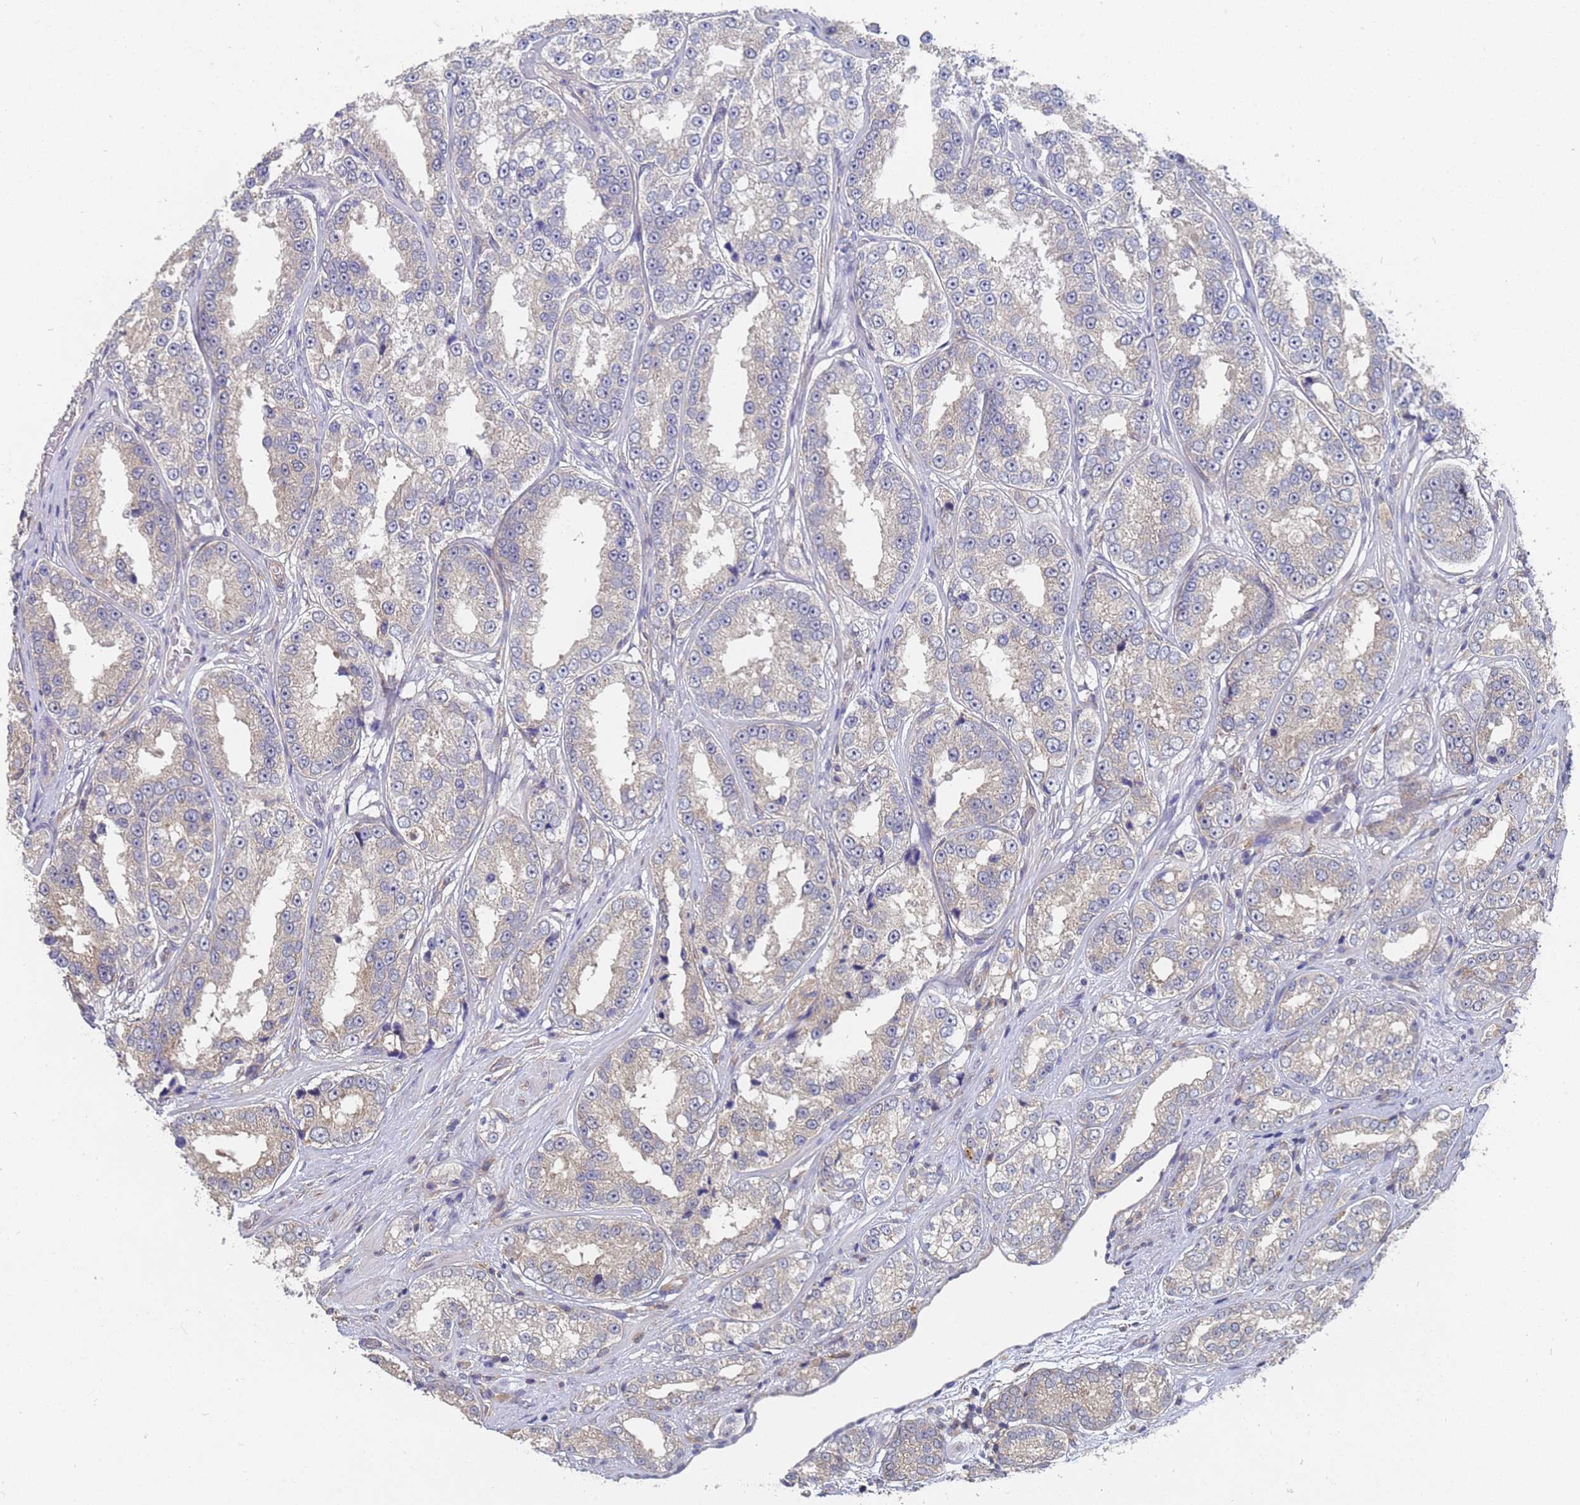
{"staining": {"intensity": "negative", "quantity": "none", "location": "none"}, "tissue": "prostate cancer", "cell_type": "Tumor cells", "image_type": "cancer", "snomed": [{"axis": "morphology", "description": "Normal tissue, NOS"}, {"axis": "morphology", "description": "Adenocarcinoma, High grade"}, {"axis": "topography", "description": "Prostate"}], "caption": "Micrograph shows no protein staining in tumor cells of prostate cancer (adenocarcinoma (high-grade)) tissue. Brightfield microscopy of IHC stained with DAB (3,3'-diaminobenzidine) (brown) and hematoxylin (blue), captured at high magnification.", "gene": "ALS2CL", "patient": {"sex": "male", "age": 83}}